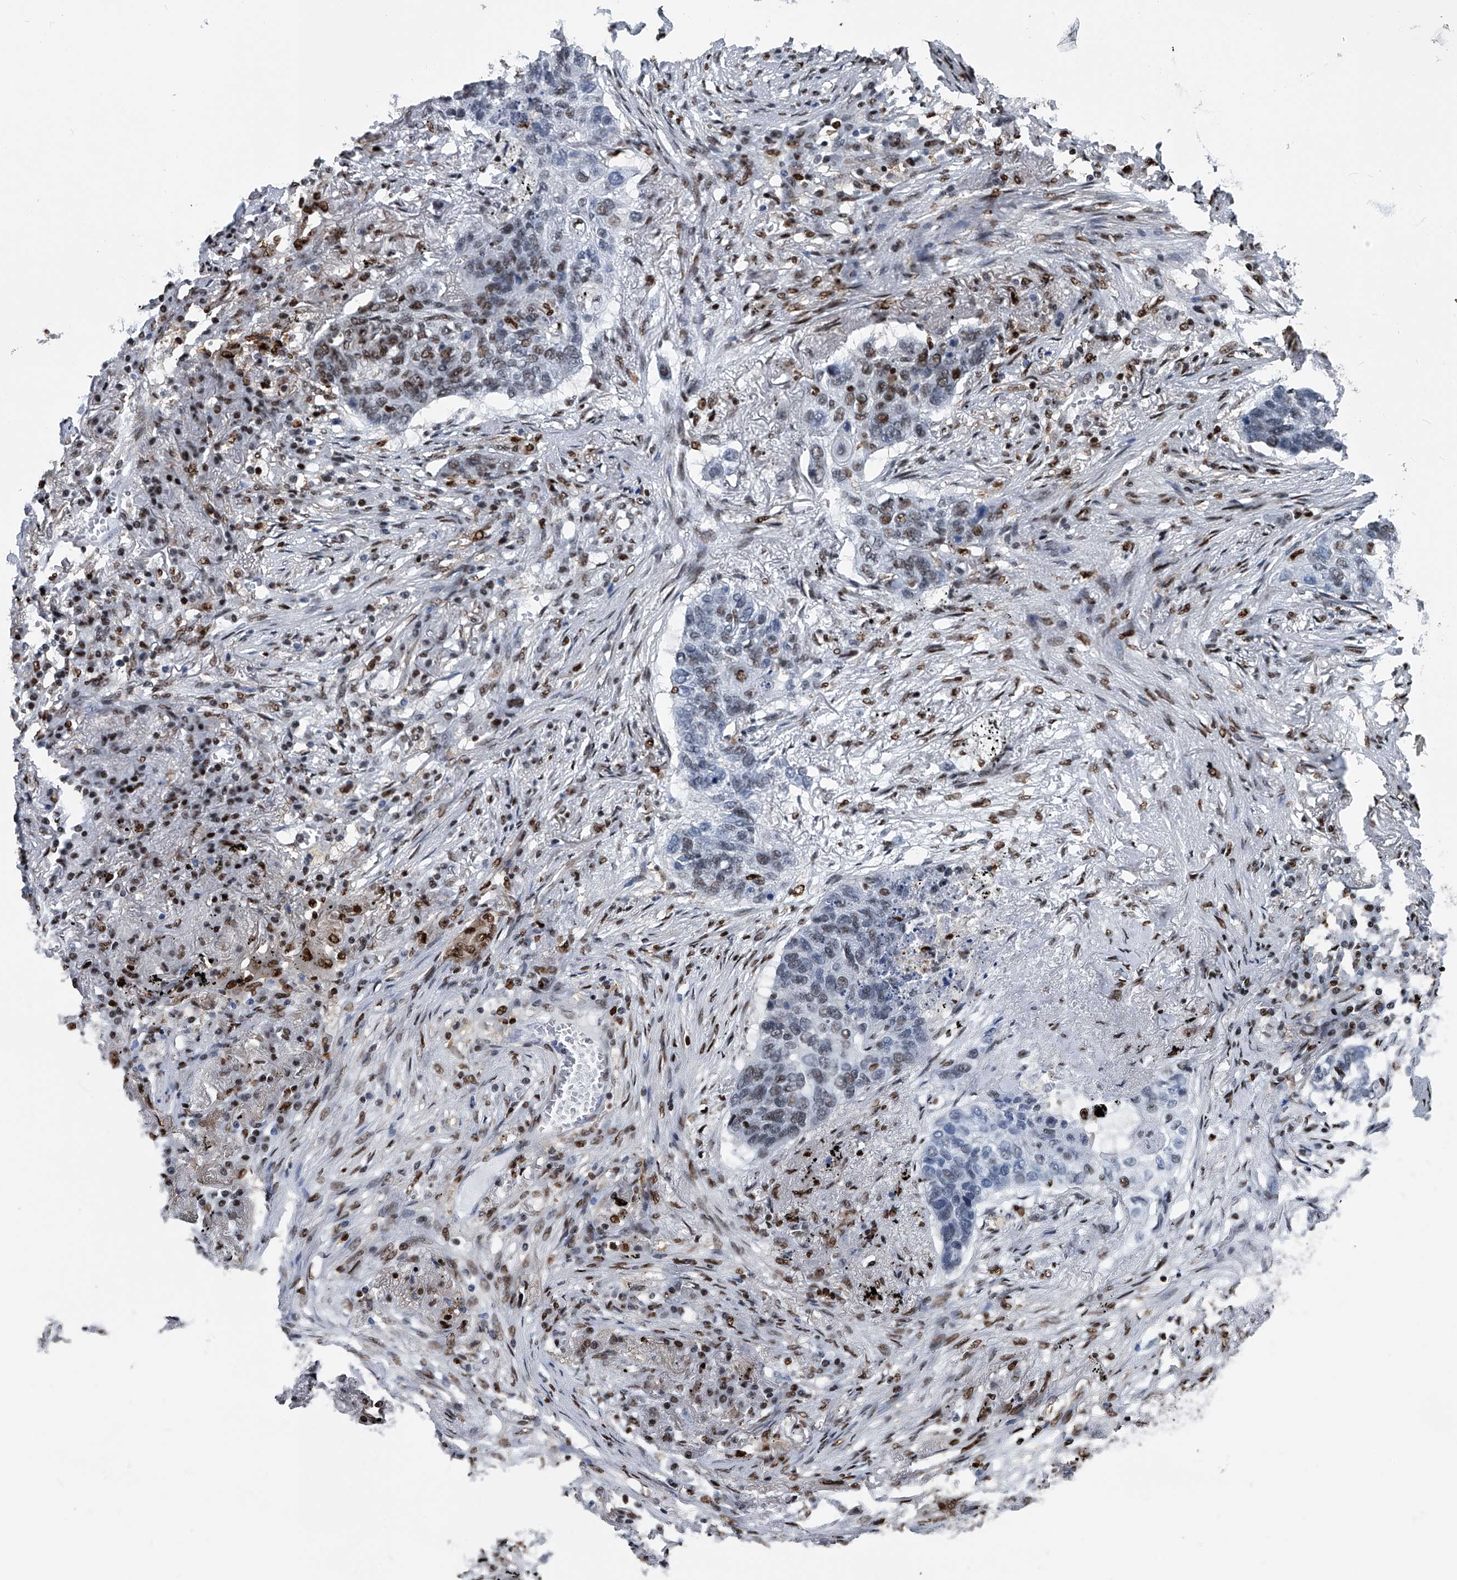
{"staining": {"intensity": "weak", "quantity": "<25%", "location": "nuclear"}, "tissue": "lung cancer", "cell_type": "Tumor cells", "image_type": "cancer", "snomed": [{"axis": "morphology", "description": "Squamous cell carcinoma, NOS"}, {"axis": "topography", "description": "Lung"}], "caption": "IHC photomicrograph of human lung cancer (squamous cell carcinoma) stained for a protein (brown), which shows no staining in tumor cells.", "gene": "FKBP5", "patient": {"sex": "female", "age": 63}}